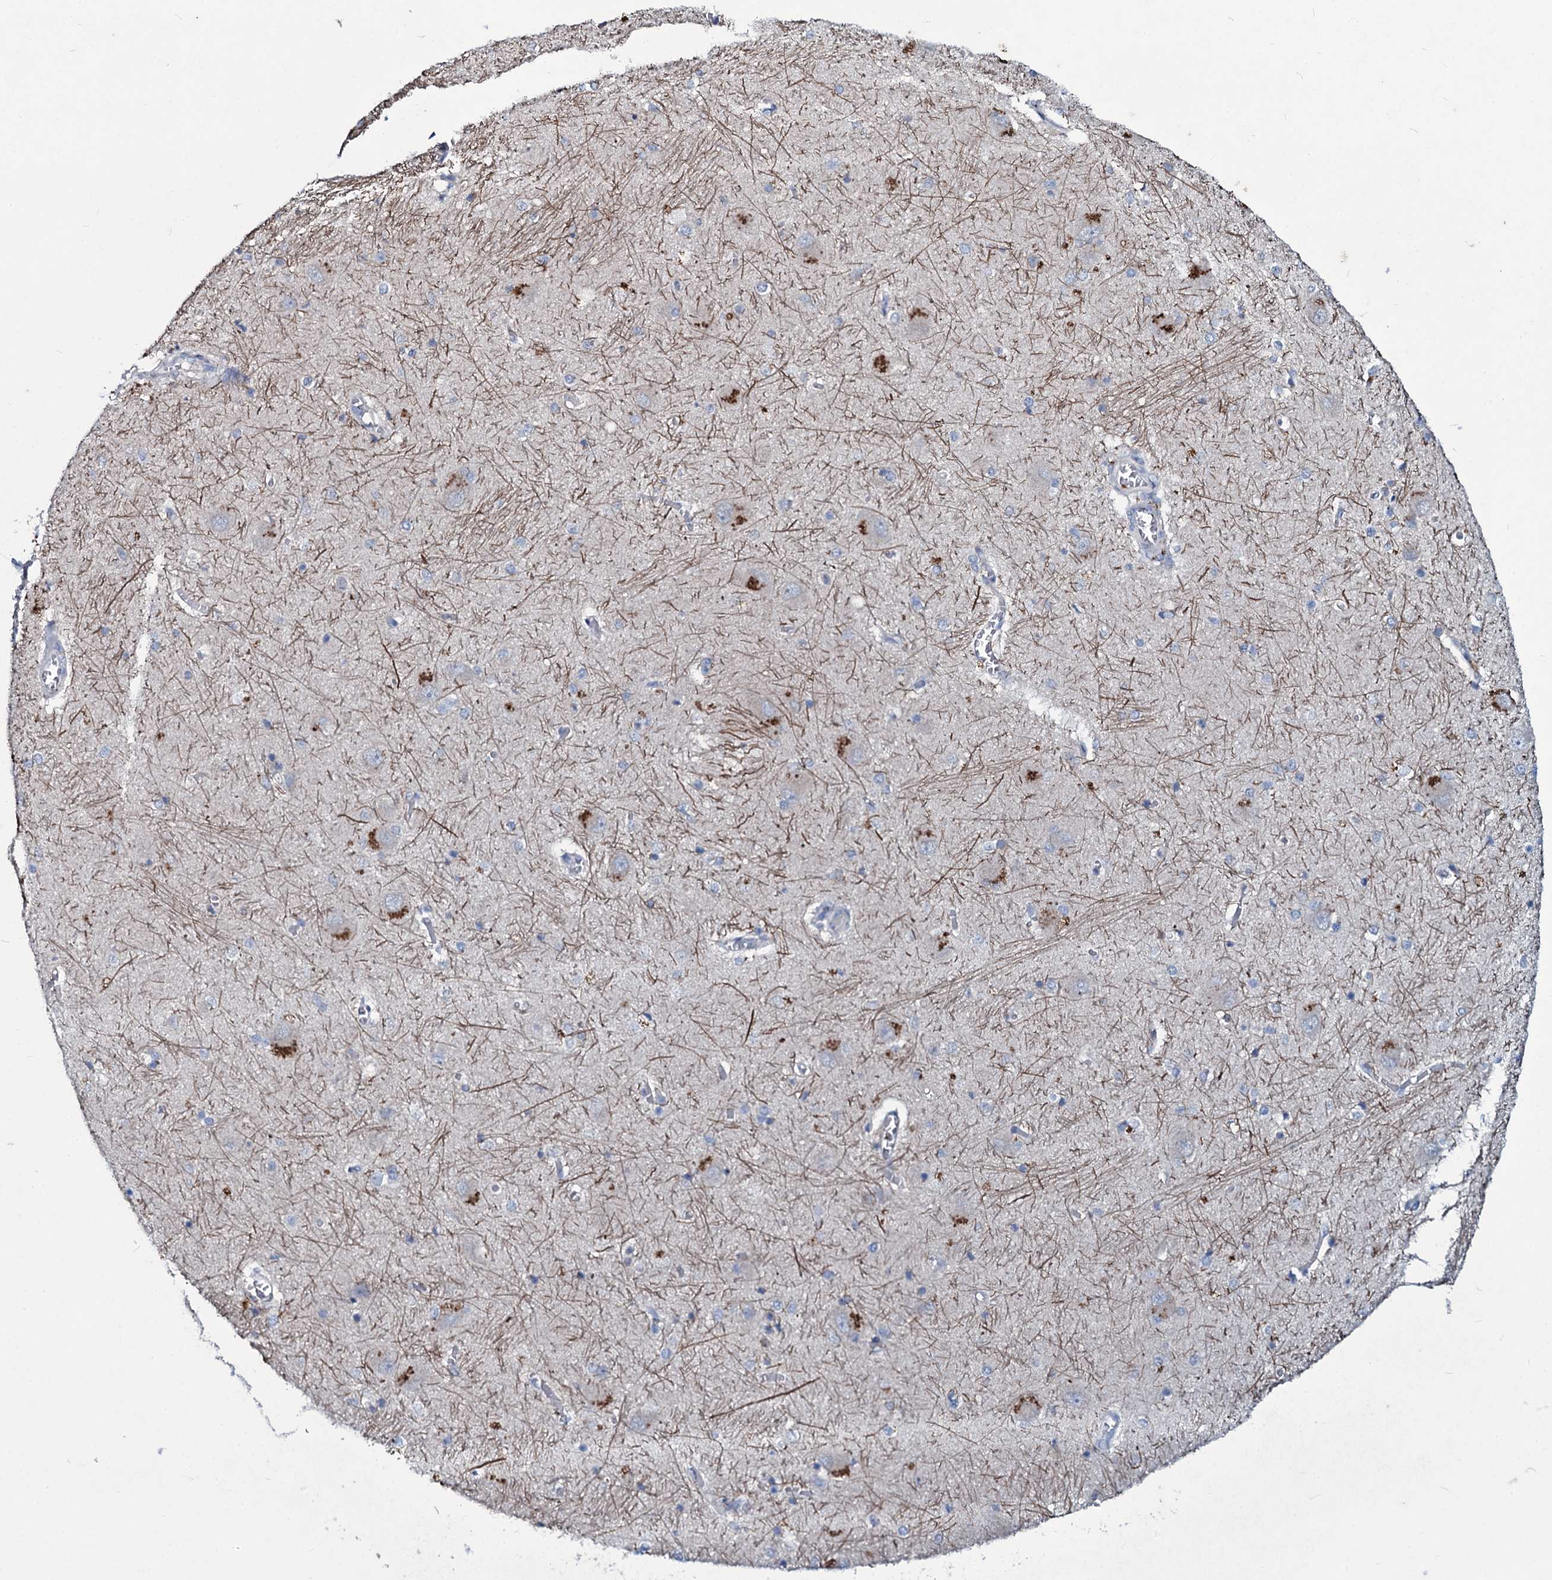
{"staining": {"intensity": "moderate", "quantity": "<25%", "location": "cytoplasmic/membranous"}, "tissue": "caudate", "cell_type": "Glial cells", "image_type": "normal", "snomed": [{"axis": "morphology", "description": "Normal tissue, NOS"}, {"axis": "topography", "description": "Lateral ventricle wall"}], "caption": "Normal caudate was stained to show a protein in brown. There is low levels of moderate cytoplasmic/membranous expression in approximately <25% of glial cells.", "gene": "TPGS2", "patient": {"sex": "male", "age": 37}}